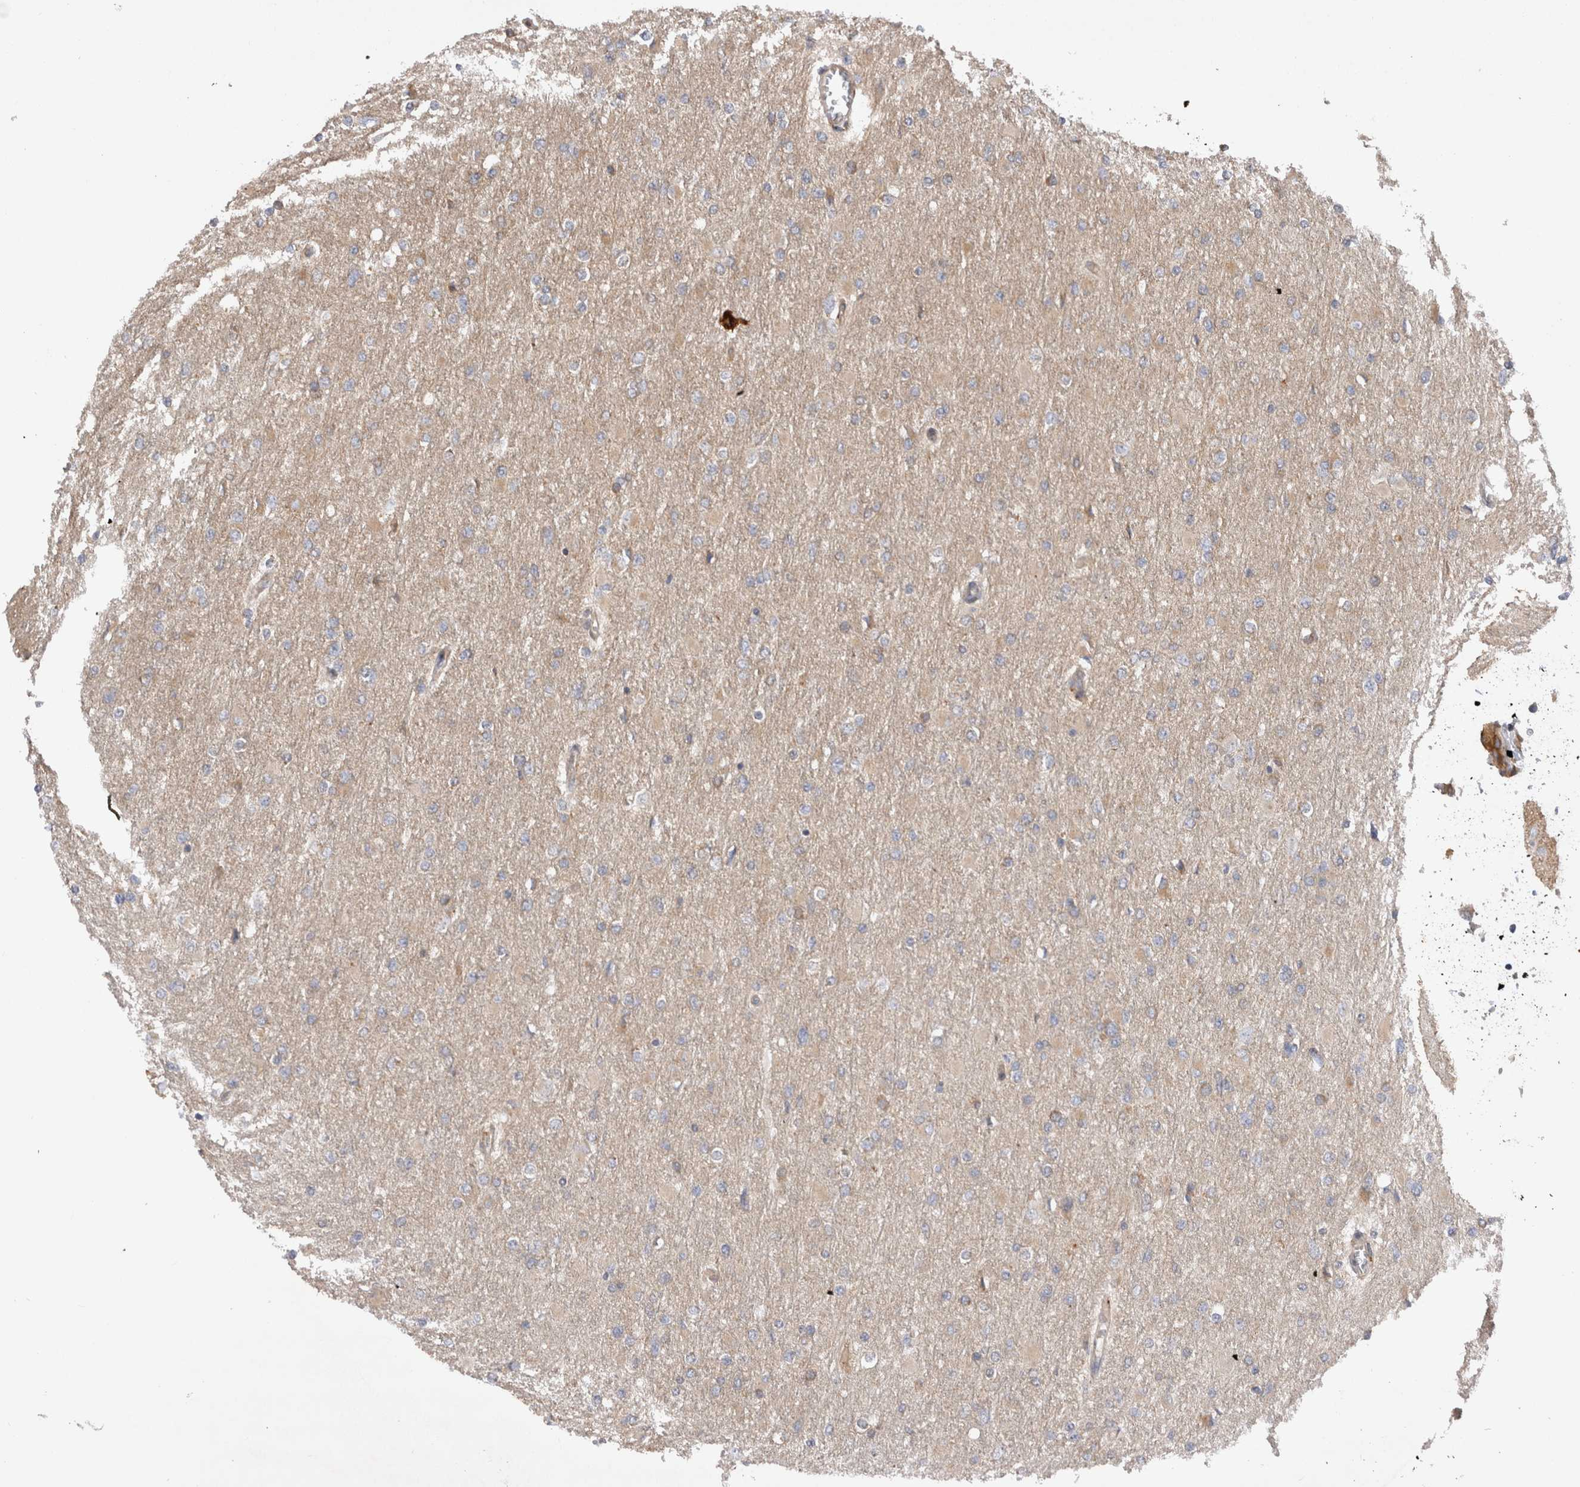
{"staining": {"intensity": "negative", "quantity": "none", "location": "none"}, "tissue": "glioma", "cell_type": "Tumor cells", "image_type": "cancer", "snomed": [{"axis": "morphology", "description": "Glioma, malignant, High grade"}, {"axis": "topography", "description": "Cerebral cortex"}], "caption": "The immunohistochemistry photomicrograph has no significant staining in tumor cells of malignant glioma (high-grade) tissue. (Stains: DAB (3,3'-diaminobenzidine) immunohistochemistry with hematoxylin counter stain, Microscopy: brightfield microscopy at high magnification).", "gene": "PDCD10", "patient": {"sex": "female", "age": 36}}